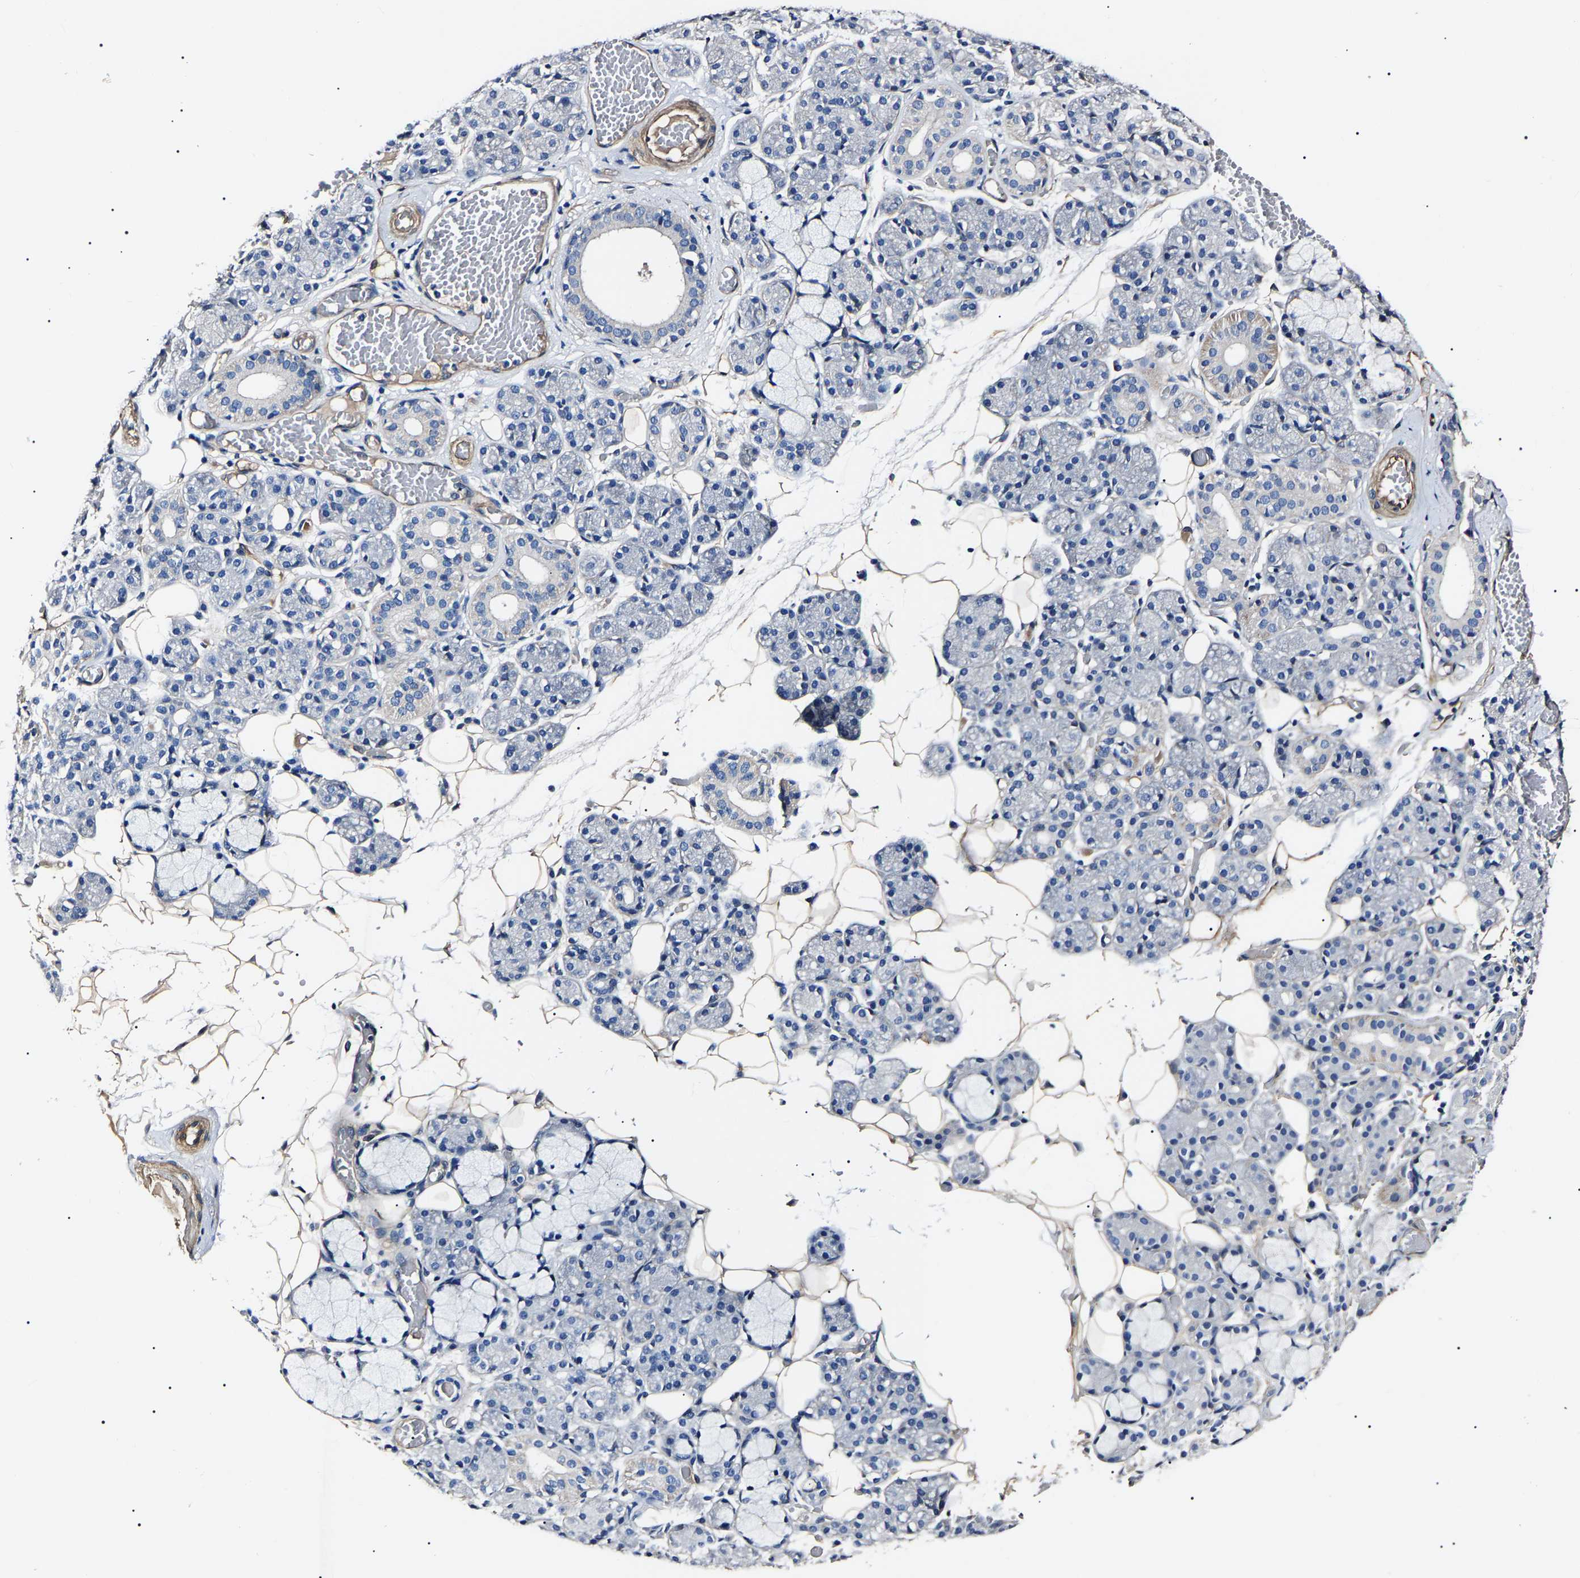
{"staining": {"intensity": "negative", "quantity": "none", "location": "none"}, "tissue": "salivary gland", "cell_type": "Glandular cells", "image_type": "normal", "snomed": [{"axis": "morphology", "description": "Normal tissue, NOS"}, {"axis": "topography", "description": "Salivary gland"}], "caption": "Human salivary gland stained for a protein using immunohistochemistry (IHC) demonstrates no staining in glandular cells.", "gene": "KLHL42", "patient": {"sex": "male", "age": 63}}